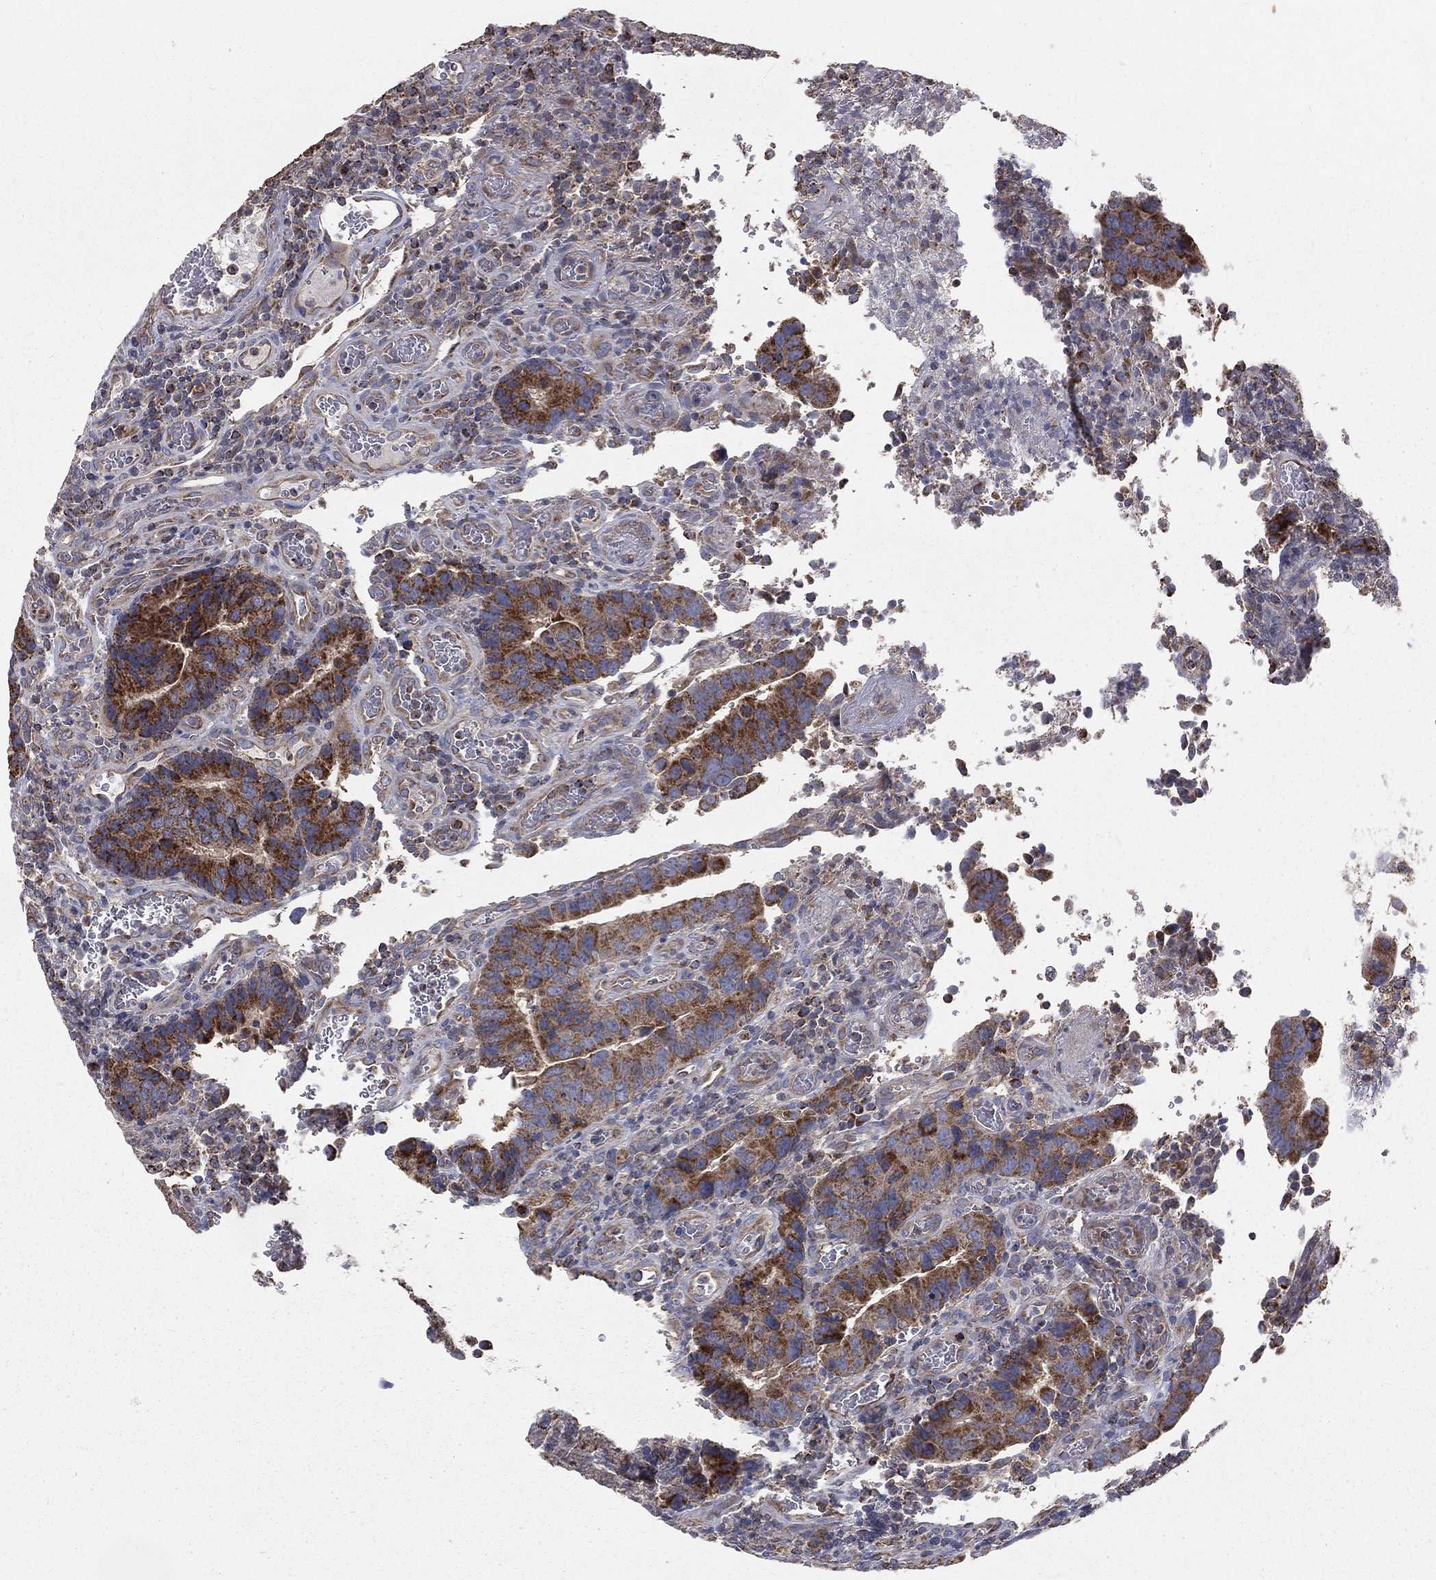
{"staining": {"intensity": "strong", "quantity": ">75%", "location": "cytoplasmic/membranous"}, "tissue": "colorectal cancer", "cell_type": "Tumor cells", "image_type": "cancer", "snomed": [{"axis": "morphology", "description": "Adenocarcinoma, NOS"}, {"axis": "topography", "description": "Colon"}], "caption": "IHC histopathology image of colorectal cancer stained for a protein (brown), which displays high levels of strong cytoplasmic/membranous expression in about >75% of tumor cells.", "gene": "HADH", "patient": {"sex": "female", "age": 56}}